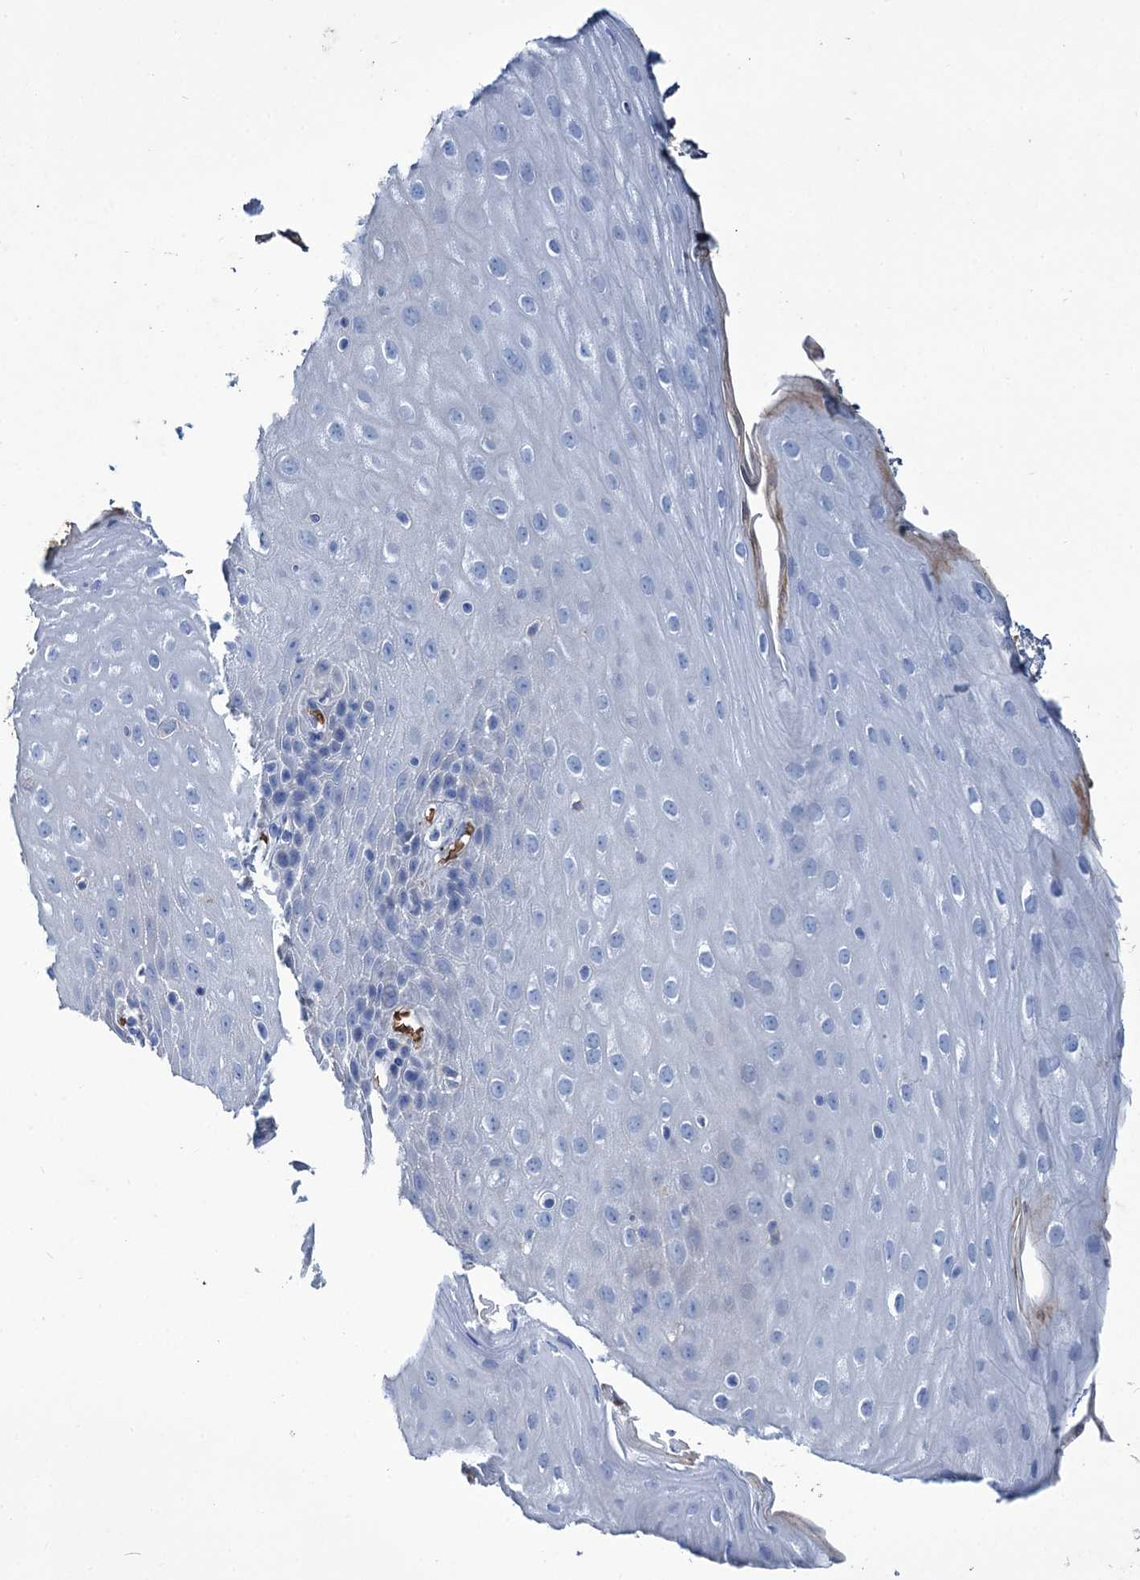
{"staining": {"intensity": "moderate", "quantity": "<25%", "location": "cytoplasmic/membranous"}, "tissue": "esophagus", "cell_type": "Squamous epithelial cells", "image_type": "normal", "snomed": [{"axis": "morphology", "description": "Normal tissue, NOS"}, {"axis": "topography", "description": "Esophagus"}], "caption": "An immunohistochemistry micrograph of normal tissue is shown. Protein staining in brown labels moderate cytoplasmic/membranous positivity in esophagus within squamous epithelial cells. (IHC, brightfield microscopy, high magnification).", "gene": "RPUSD3", "patient": {"sex": "female", "age": 61}}